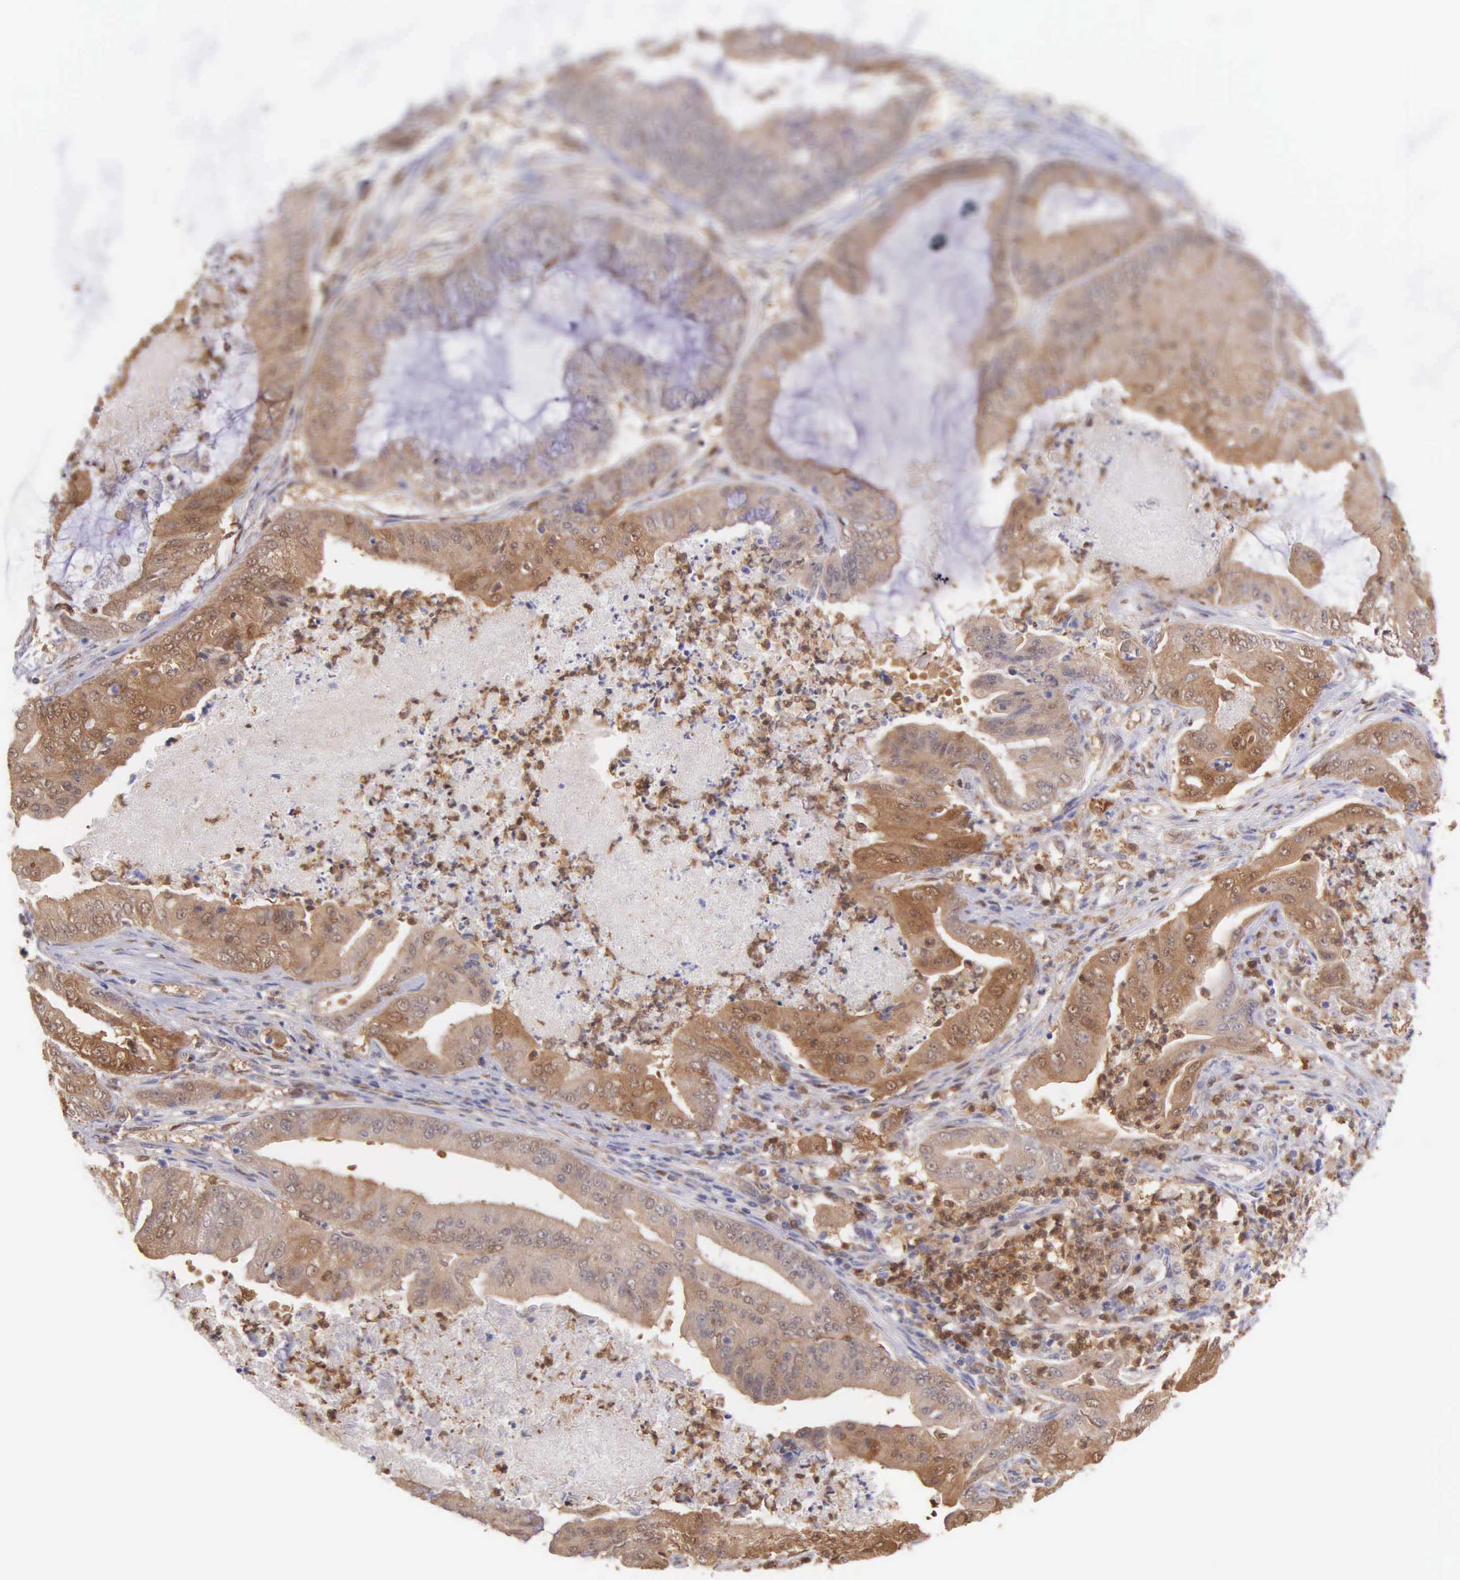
{"staining": {"intensity": "moderate", "quantity": ">75%", "location": "cytoplasmic/membranous"}, "tissue": "endometrial cancer", "cell_type": "Tumor cells", "image_type": "cancer", "snomed": [{"axis": "morphology", "description": "Adenocarcinoma, NOS"}, {"axis": "topography", "description": "Endometrium"}], "caption": "Immunohistochemistry image of endometrial cancer (adenocarcinoma) stained for a protein (brown), which exhibits medium levels of moderate cytoplasmic/membranous staining in about >75% of tumor cells.", "gene": "BID", "patient": {"sex": "female", "age": 63}}